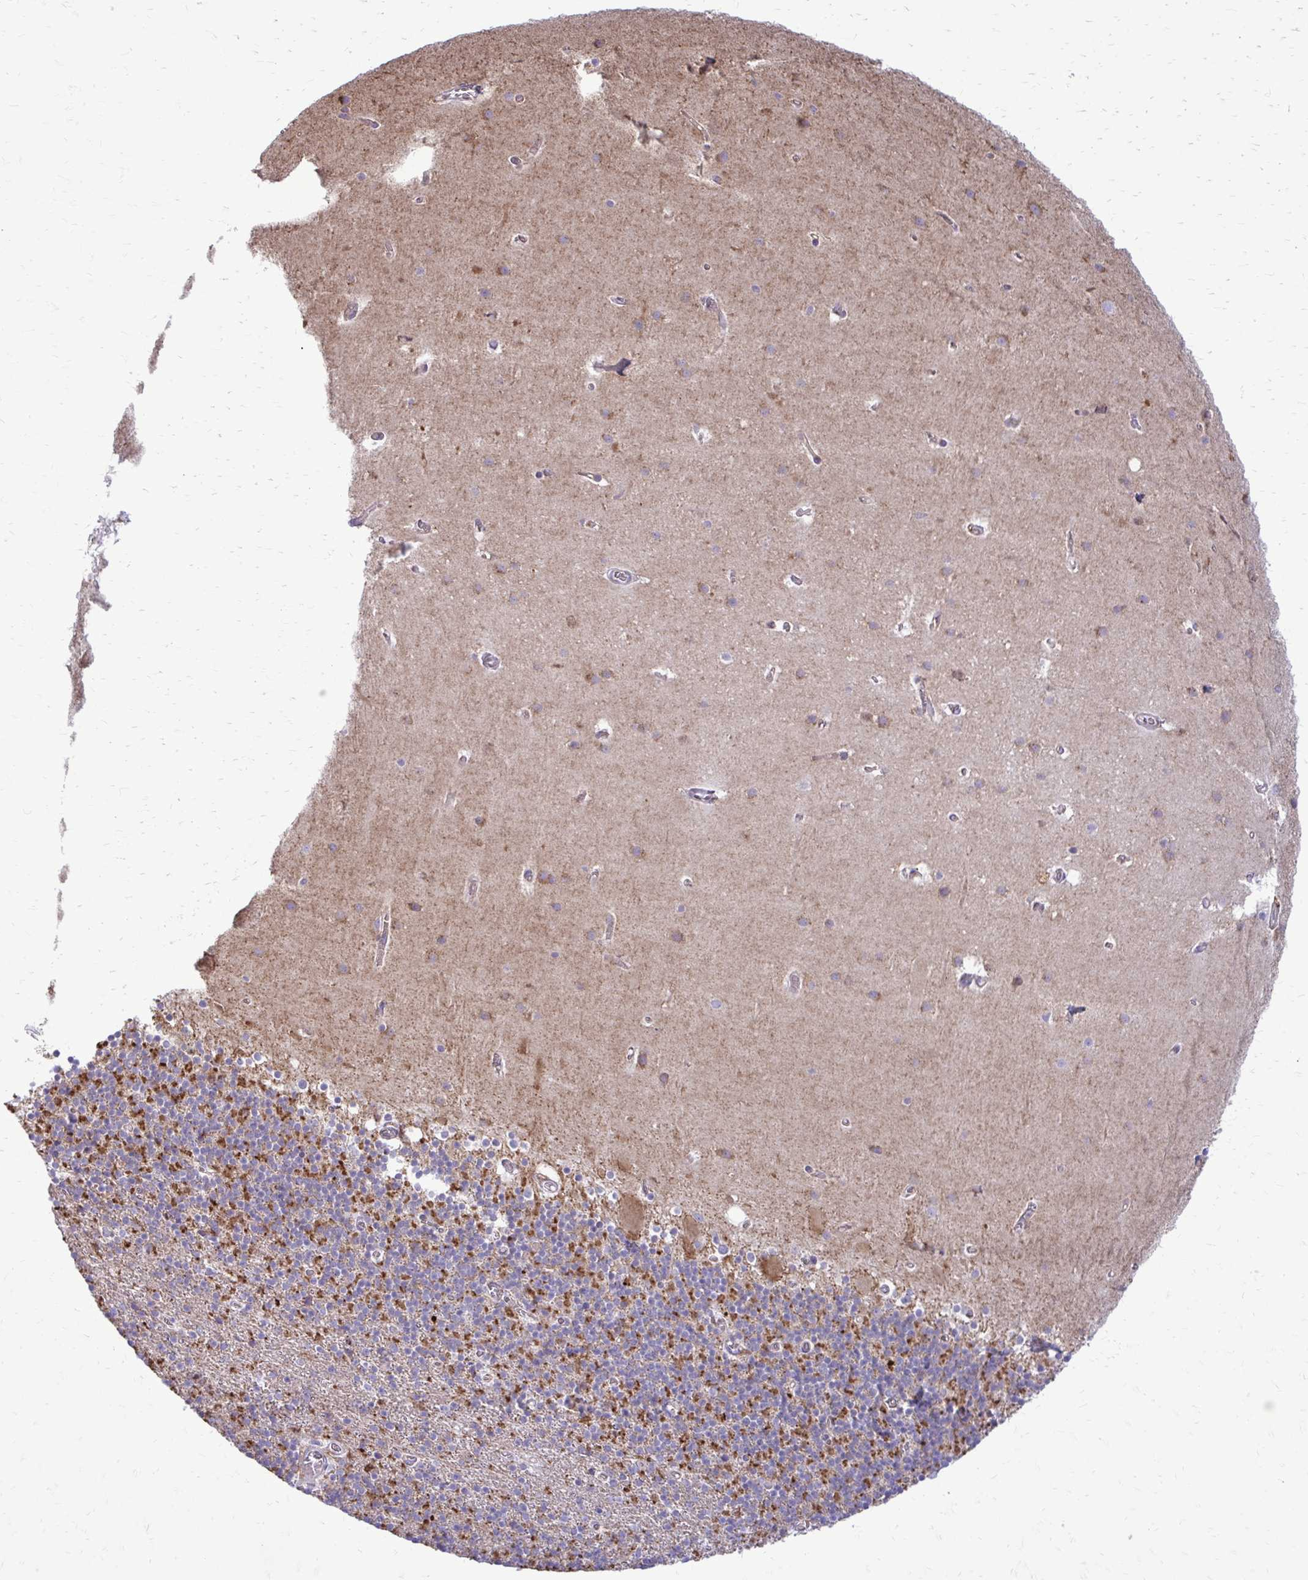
{"staining": {"intensity": "moderate", "quantity": "25%-75%", "location": "cytoplasmic/membranous"}, "tissue": "cerebellum", "cell_type": "Cells in granular layer", "image_type": "normal", "snomed": [{"axis": "morphology", "description": "Normal tissue, NOS"}, {"axis": "topography", "description": "Cerebellum"}], "caption": "Immunohistochemistry image of normal cerebellum: human cerebellum stained using immunohistochemistry (IHC) demonstrates medium levels of moderate protein expression localized specifically in the cytoplasmic/membranous of cells in granular layer, appearing as a cytoplasmic/membranous brown color.", "gene": "CLTA", "patient": {"sex": "male", "age": 70}}